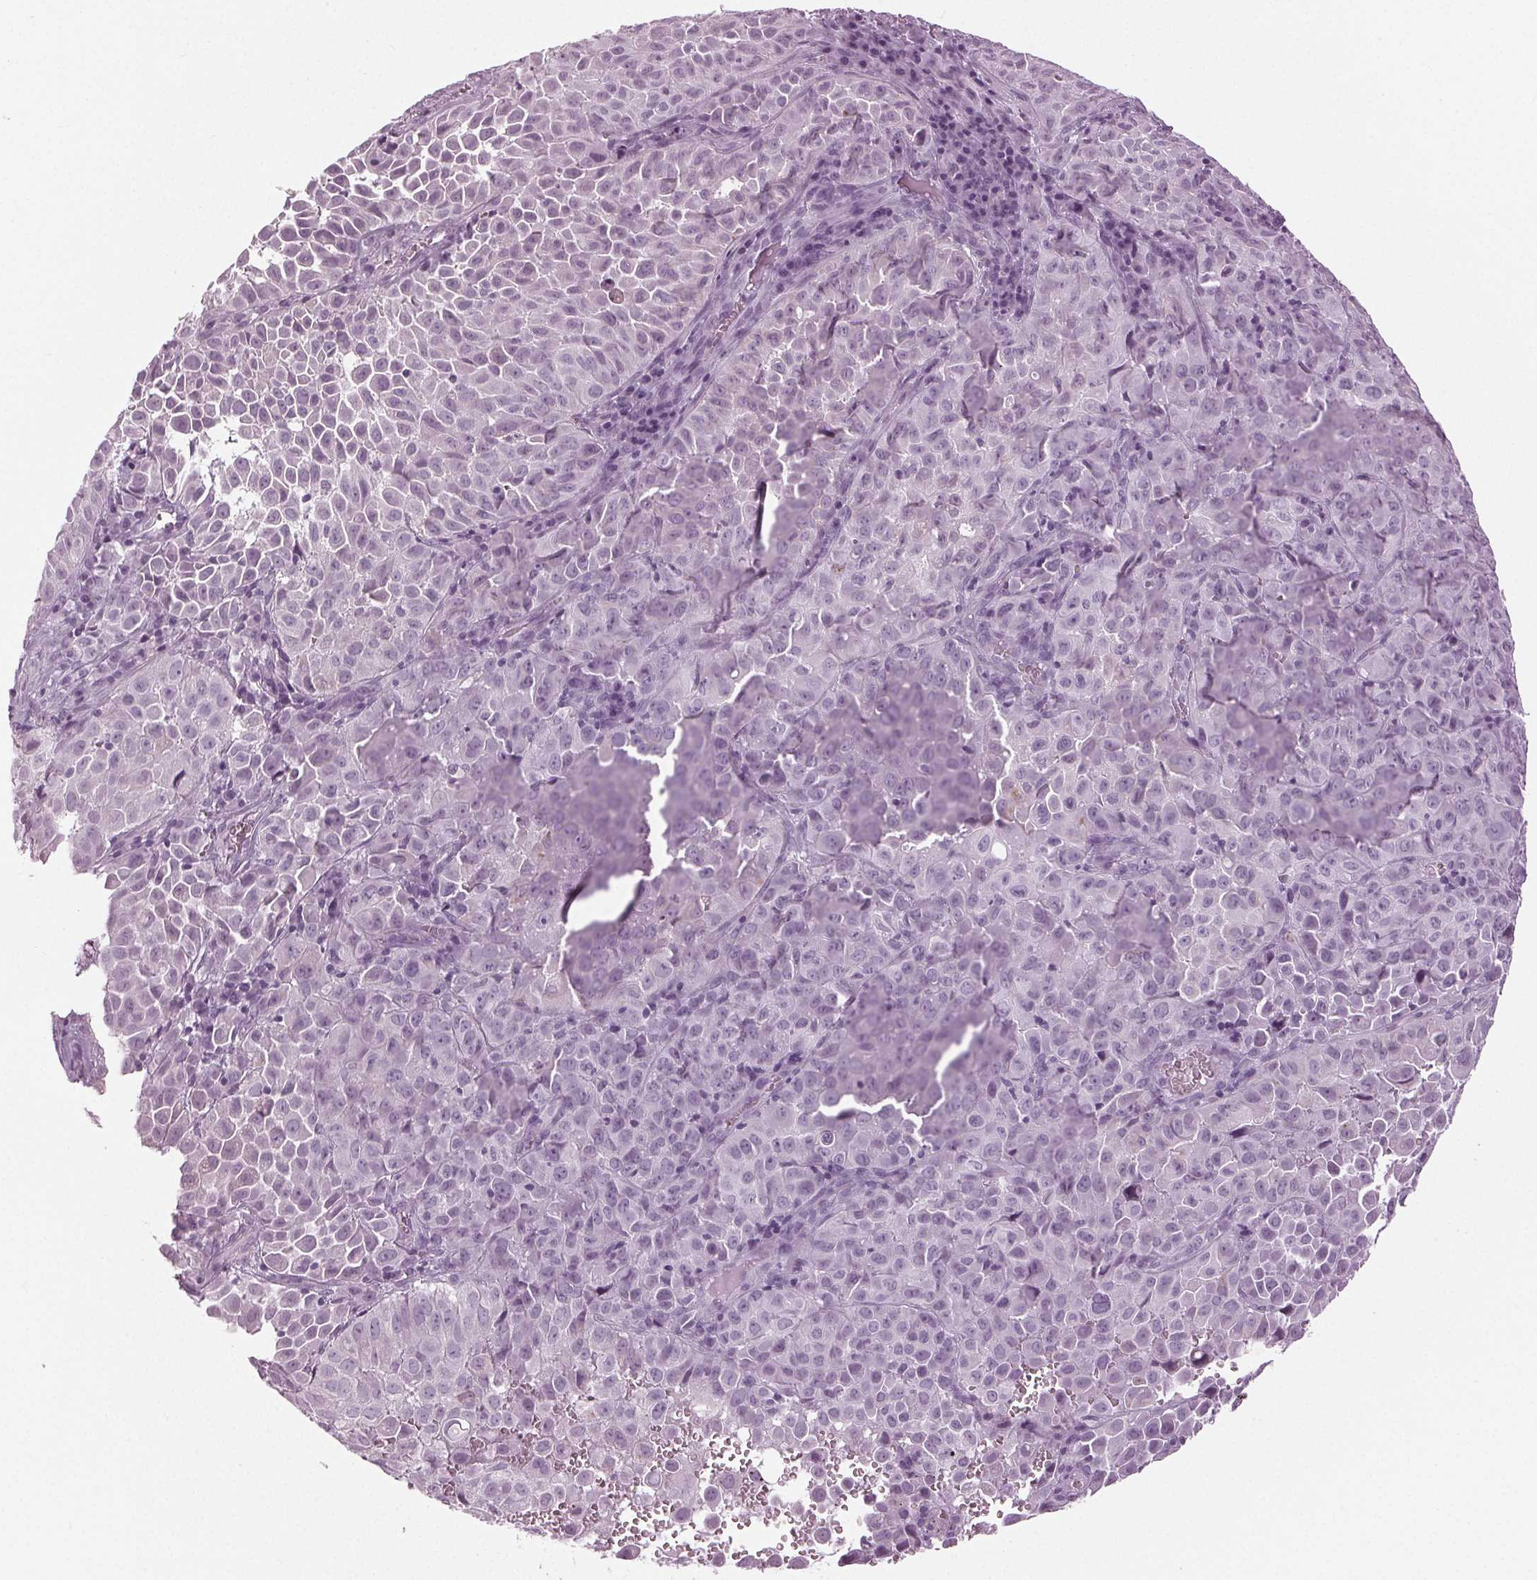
{"staining": {"intensity": "negative", "quantity": "none", "location": "none"}, "tissue": "cervical cancer", "cell_type": "Tumor cells", "image_type": "cancer", "snomed": [{"axis": "morphology", "description": "Squamous cell carcinoma, NOS"}, {"axis": "topography", "description": "Cervix"}], "caption": "Immunohistochemistry (IHC) micrograph of squamous cell carcinoma (cervical) stained for a protein (brown), which displays no positivity in tumor cells.", "gene": "DNAH12", "patient": {"sex": "female", "age": 55}}